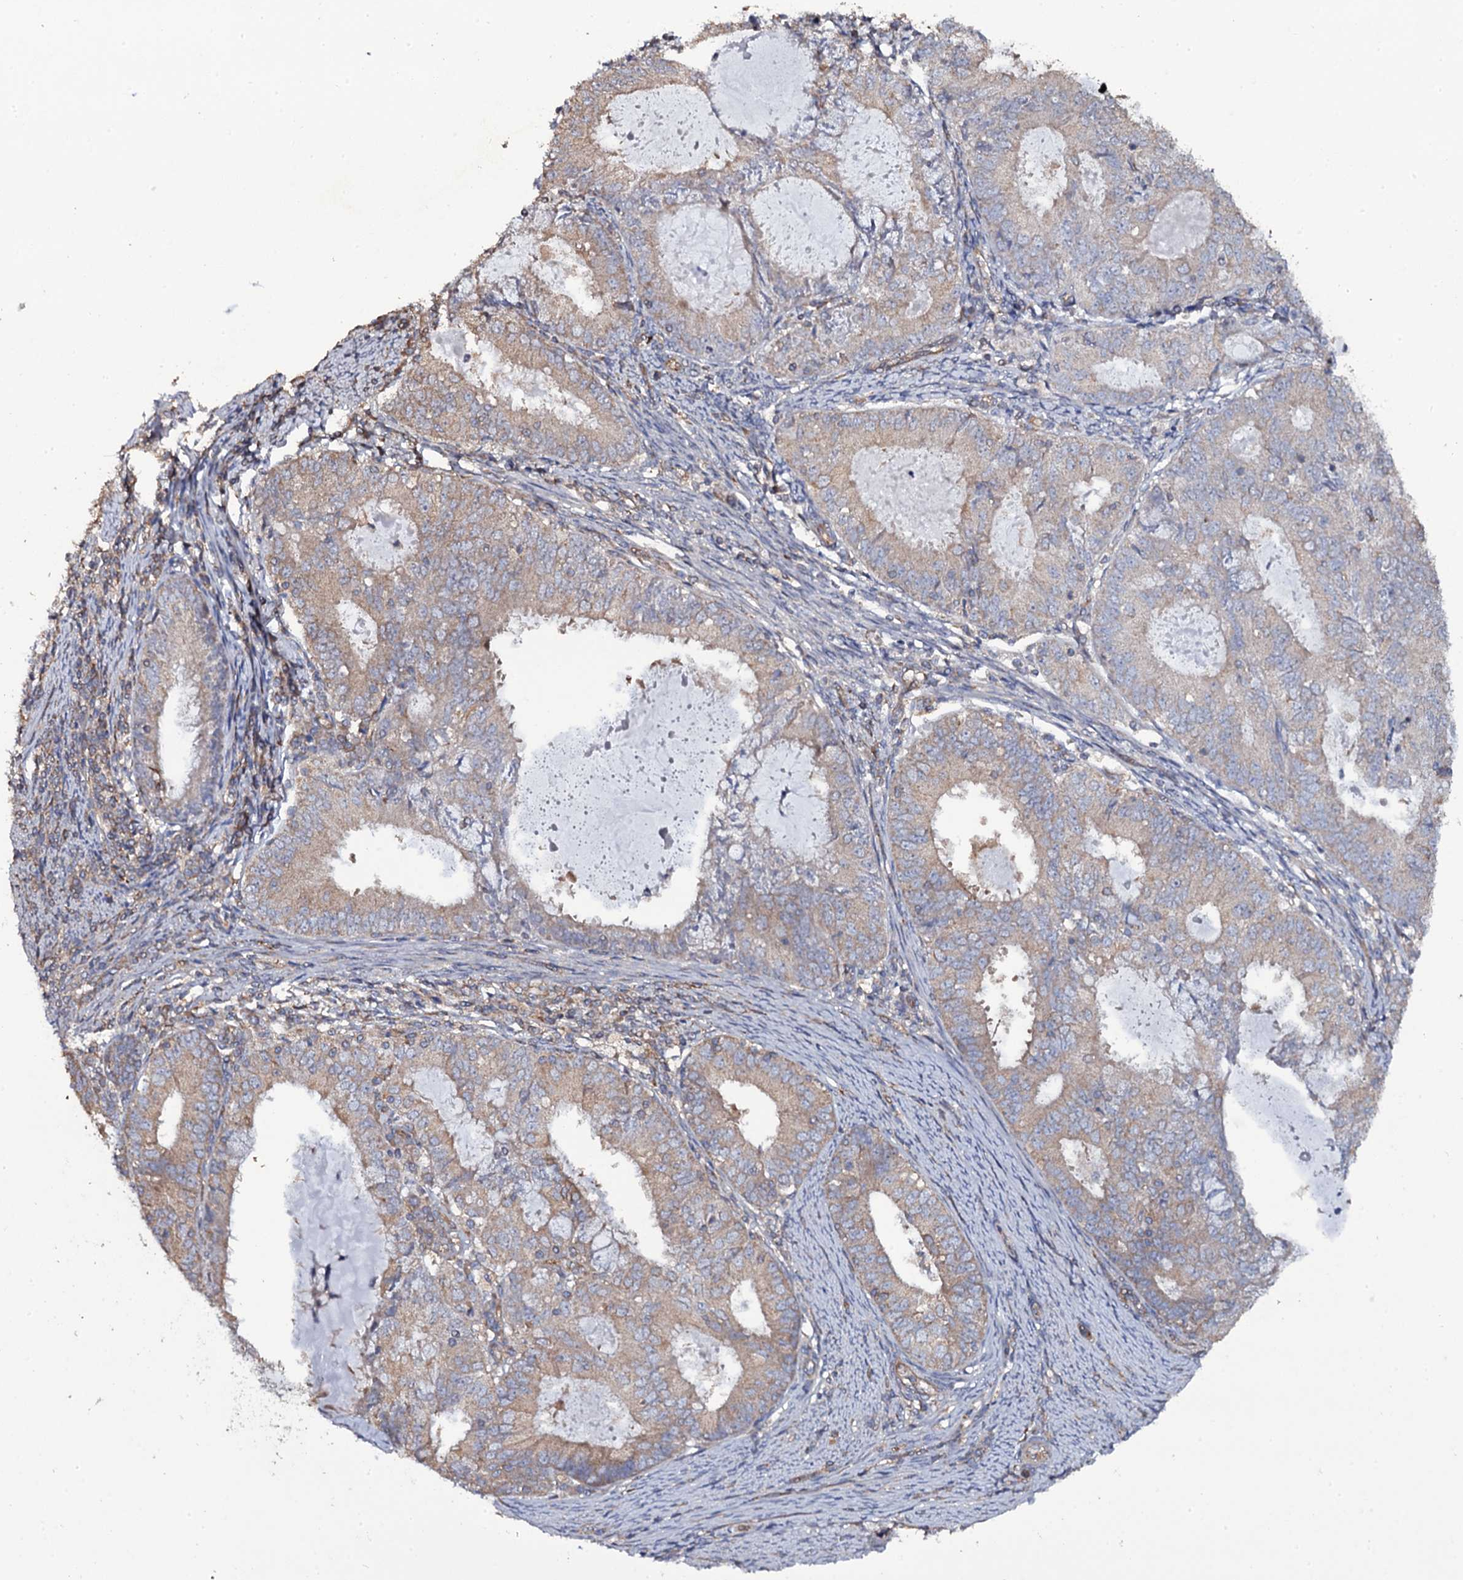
{"staining": {"intensity": "weak", "quantity": "25%-75%", "location": "cytoplasmic/membranous"}, "tissue": "endometrial cancer", "cell_type": "Tumor cells", "image_type": "cancer", "snomed": [{"axis": "morphology", "description": "Adenocarcinoma, NOS"}, {"axis": "topography", "description": "Endometrium"}], "caption": "Immunohistochemical staining of endometrial cancer (adenocarcinoma) reveals weak cytoplasmic/membranous protein expression in approximately 25%-75% of tumor cells.", "gene": "TTC23", "patient": {"sex": "female", "age": 57}}